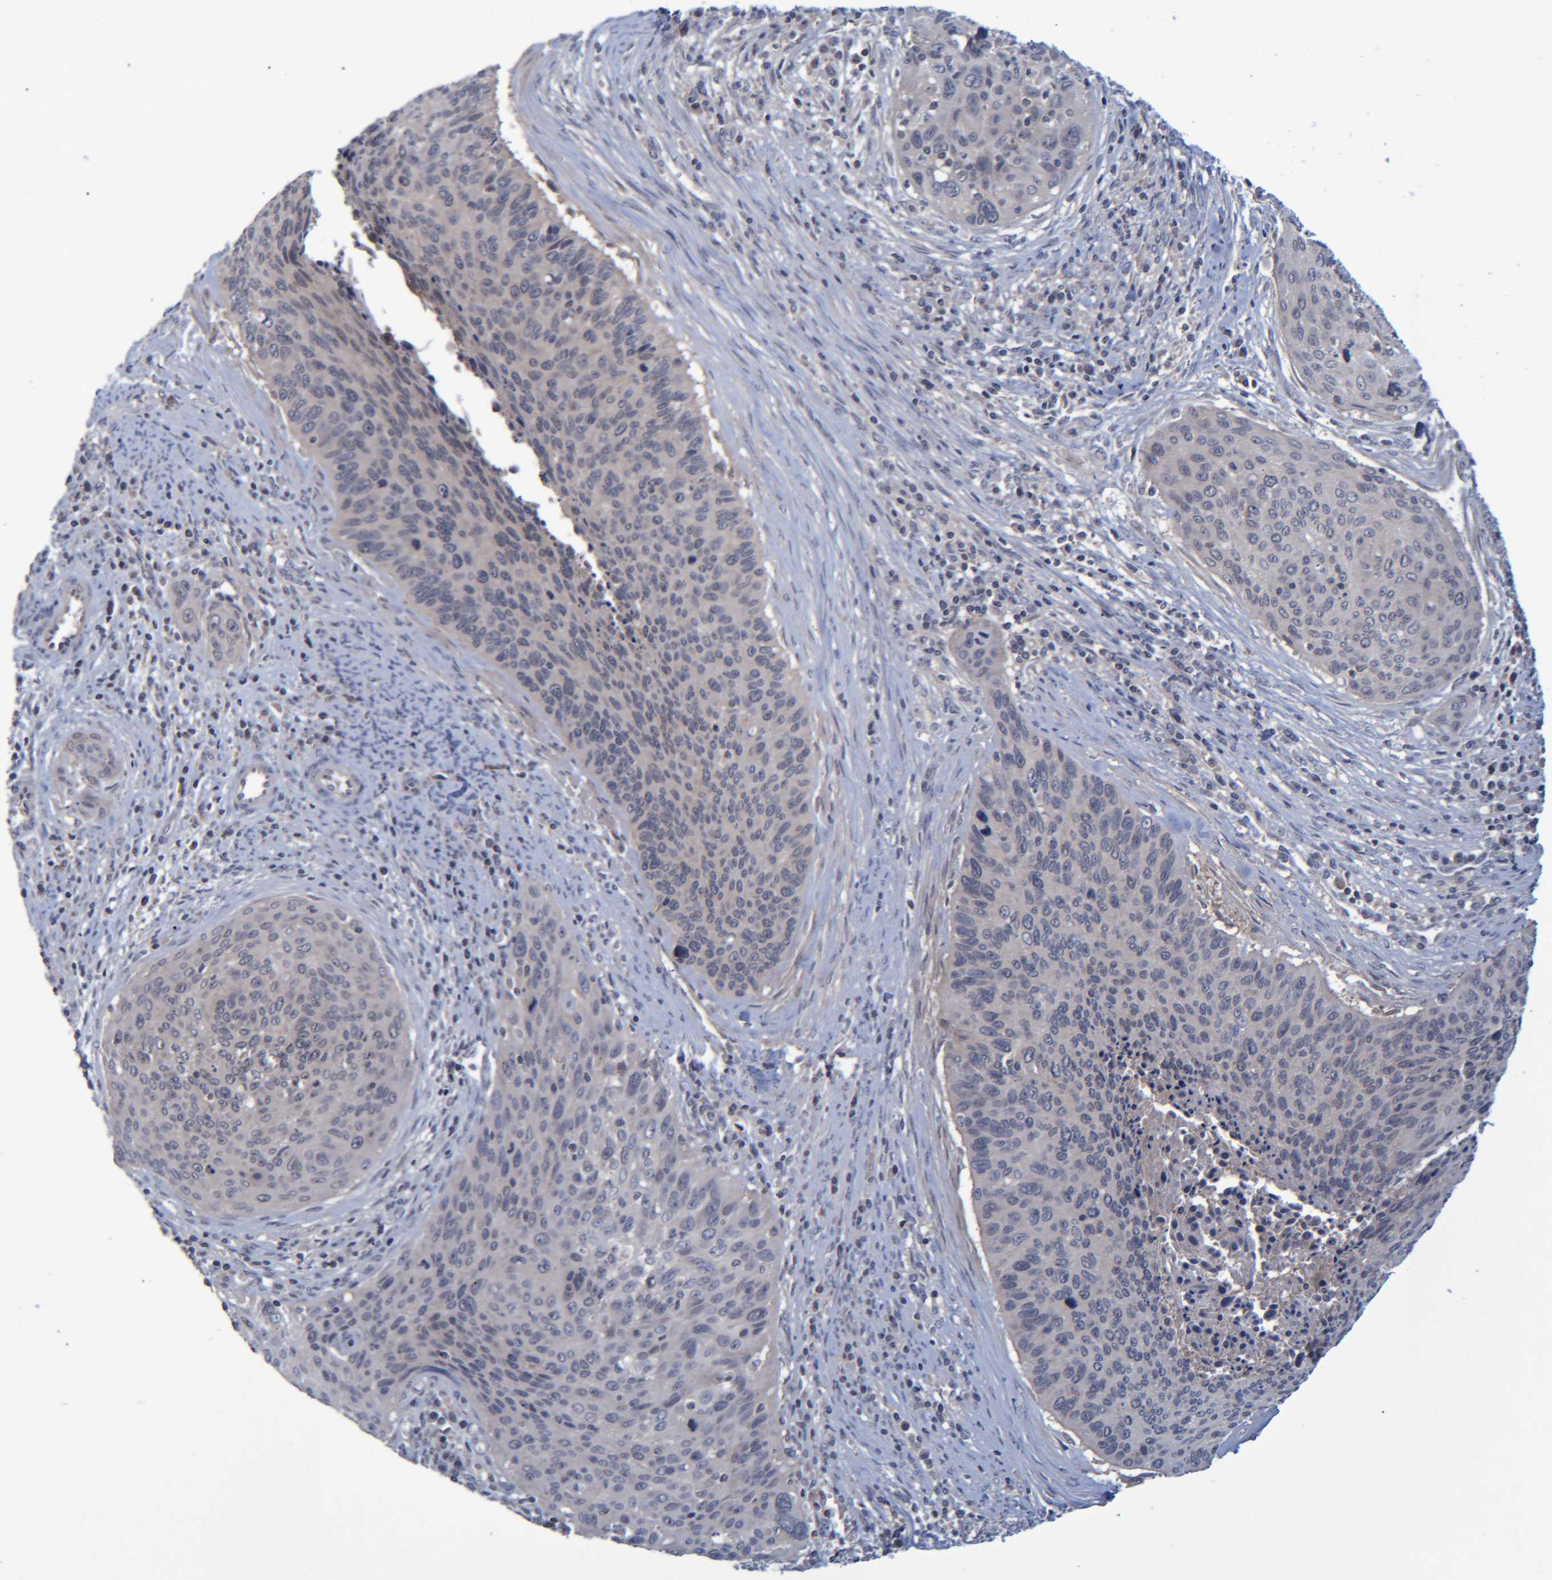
{"staining": {"intensity": "negative", "quantity": "none", "location": "none"}, "tissue": "cervical cancer", "cell_type": "Tumor cells", "image_type": "cancer", "snomed": [{"axis": "morphology", "description": "Squamous cell carcinoma, NOS"}, {"axis": "topography", "description": "Cervix"}], "caption": "Histopathology image shows no significant protein staining in tumor cells of cervical cancer (squamous cell carcinoma).", "gene": "PCYT2", "patient": {"sex": "female", "age": 55}}